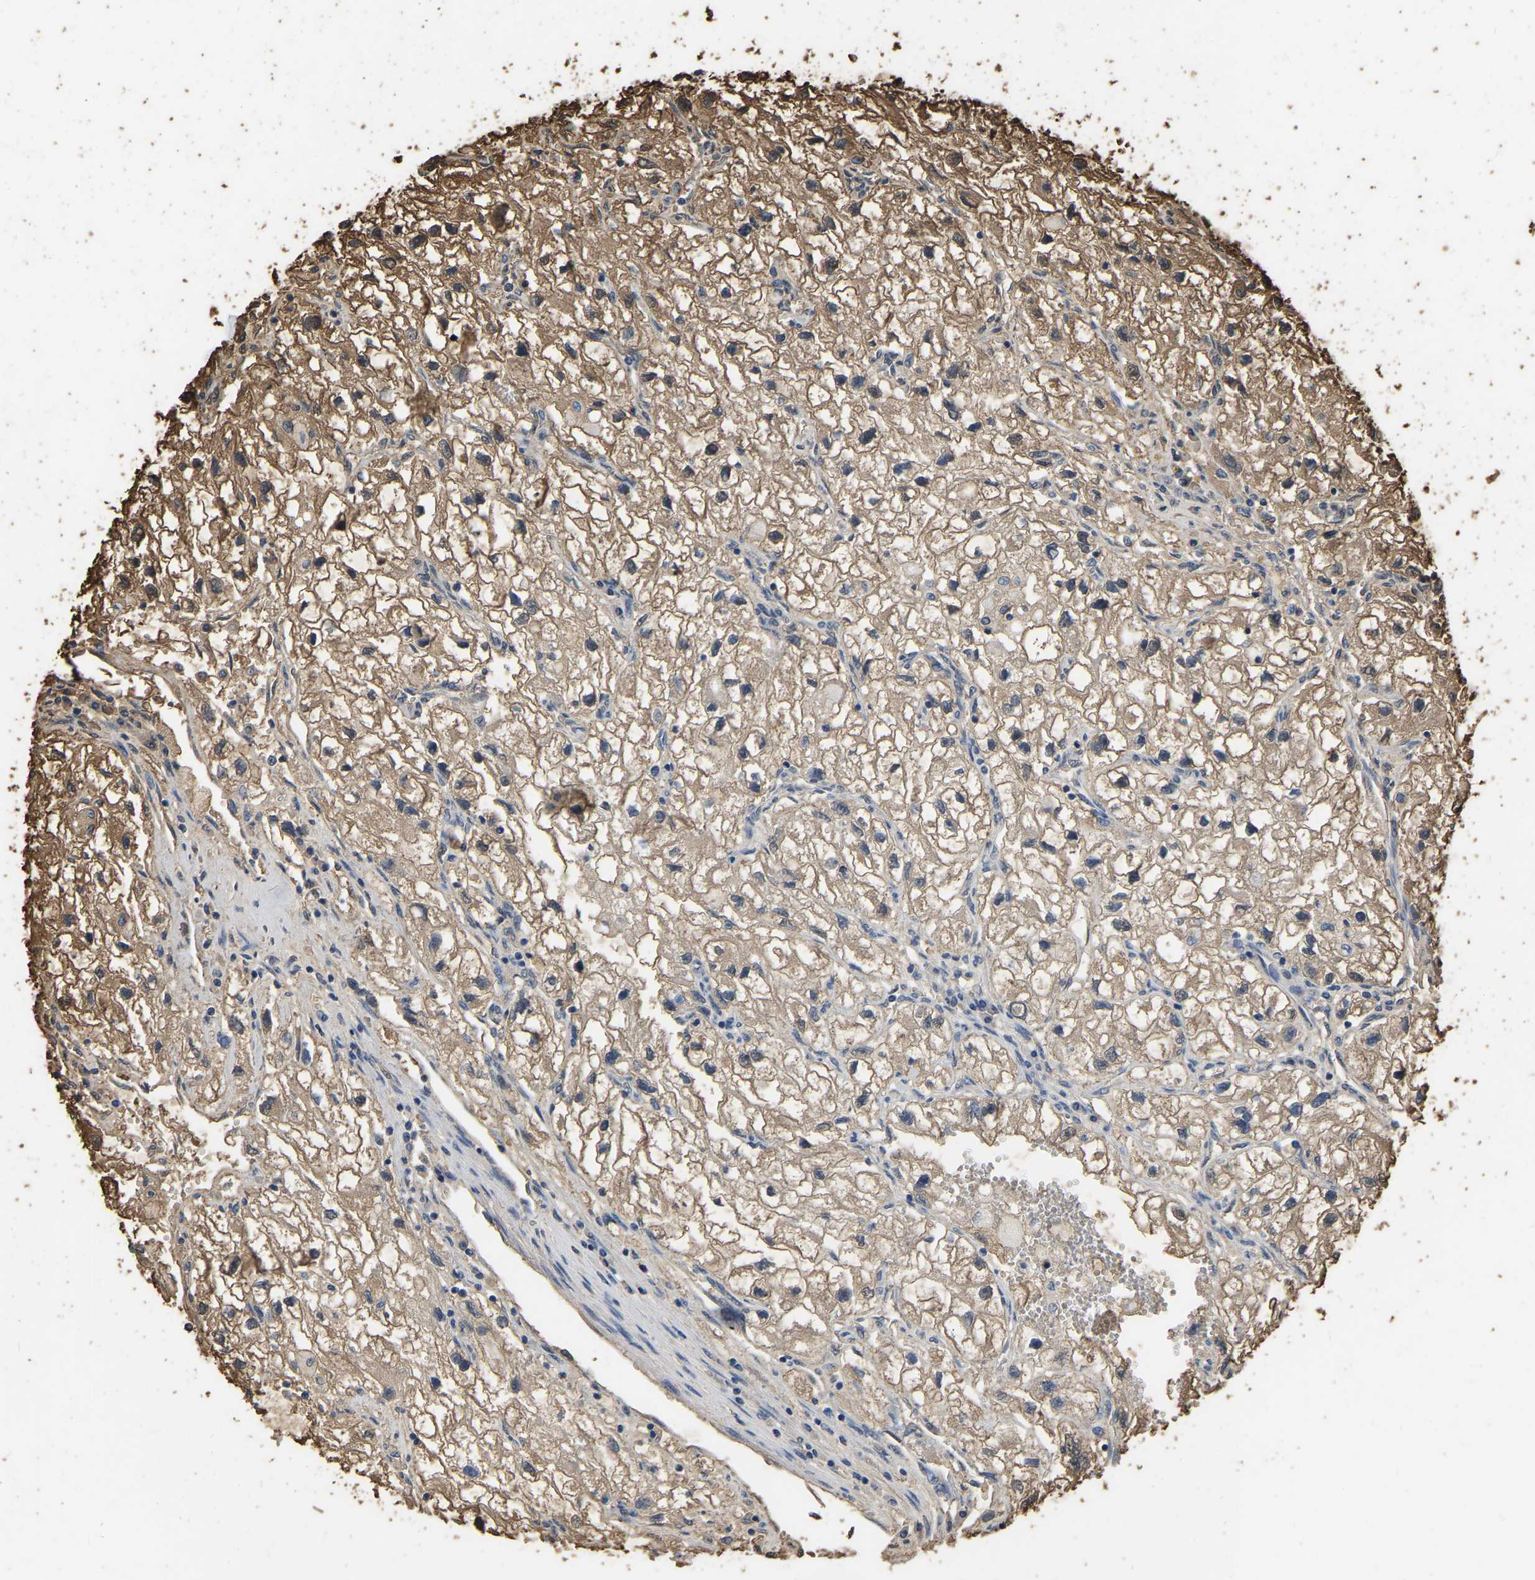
{"staining": {"intensity": "moderate", "quantity": ">75%", "location": "cytoplasmic/membranous"}, "tissue": "renal cancer", "cell_type": "Tumor cells", "image_type": "cancer", "snomed": [{"axis": "morphology", "description": "Adenocarcinoma, NOS"}, {"axis": "topography", "description": "Kidney"}], "caption": "Immunohistochemistry photomicrograph of human renal adenocarcinoma stained for a protein (brown), which reveals medium levels of moderate cytoplasmic/membranous positivity in approximately >75% of tumor cells.", "gene": "LDHB", "patient": {"sex": "female", "age": 70}}